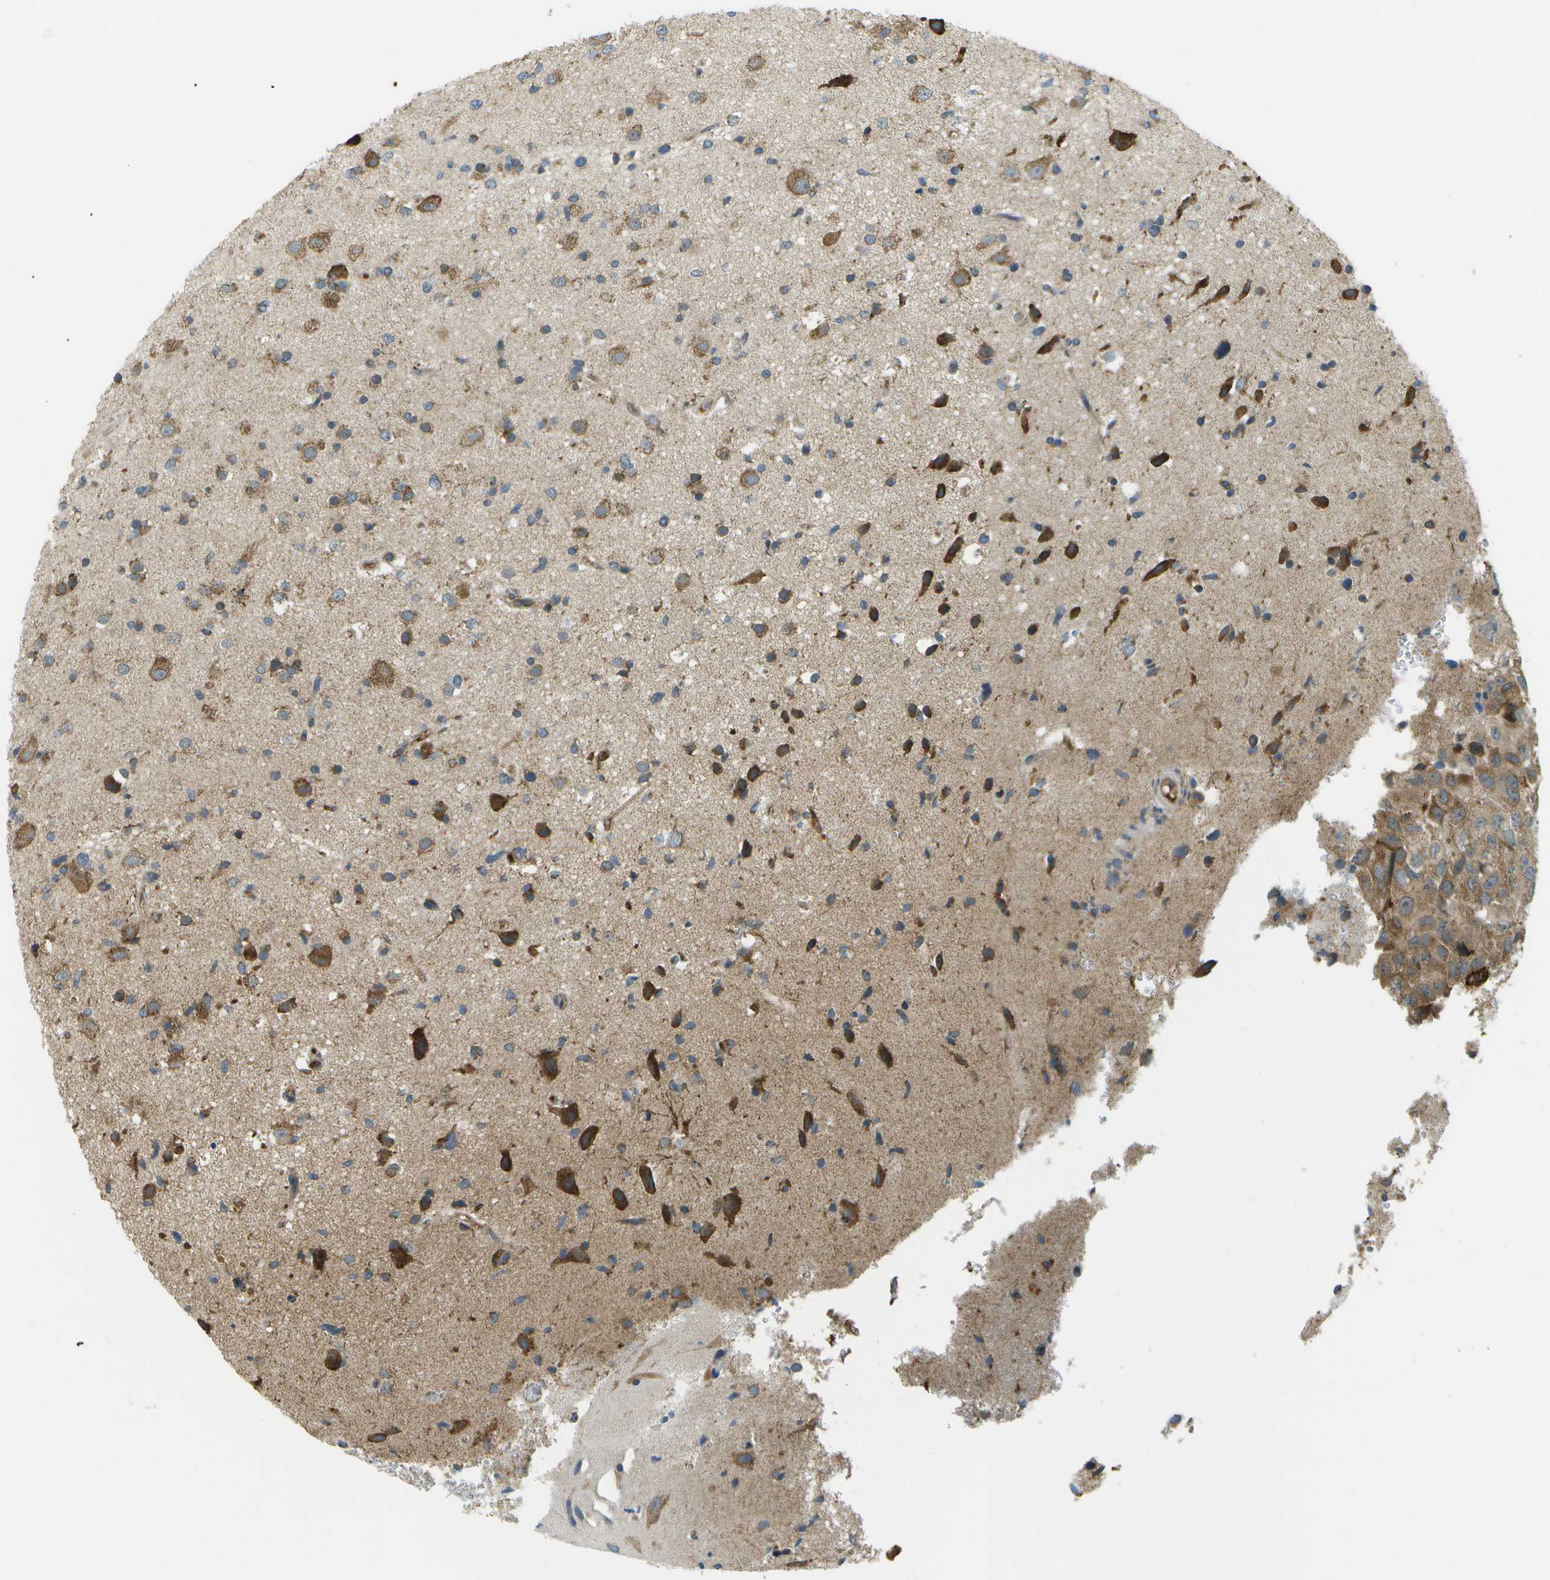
{"staining": {"intensity": "moderate", "quantity": "25%-75%", "location": "cytoplasmic/membranous"}, "tissue": "glioma", "cell_type": "Tumor cells", "image_type": "cancer", "snomed": [{"axis": "morphology", "description": "Glioma, malignant, High grade"}, {"axis": "topography", "description": "Brain"}], "caption": "Protein staining by immunohistochemistry demonstrates moderate cytoplasmic/membranous positivity in about 25%-75% of tumor cells in glioma. The staining is performed using DAB brown chromogen to label protein expression. The nuclei are counter-stained blue using hematoxylin.", "gene": "USP30", "patient": {"sex": "male", "age": 33}}